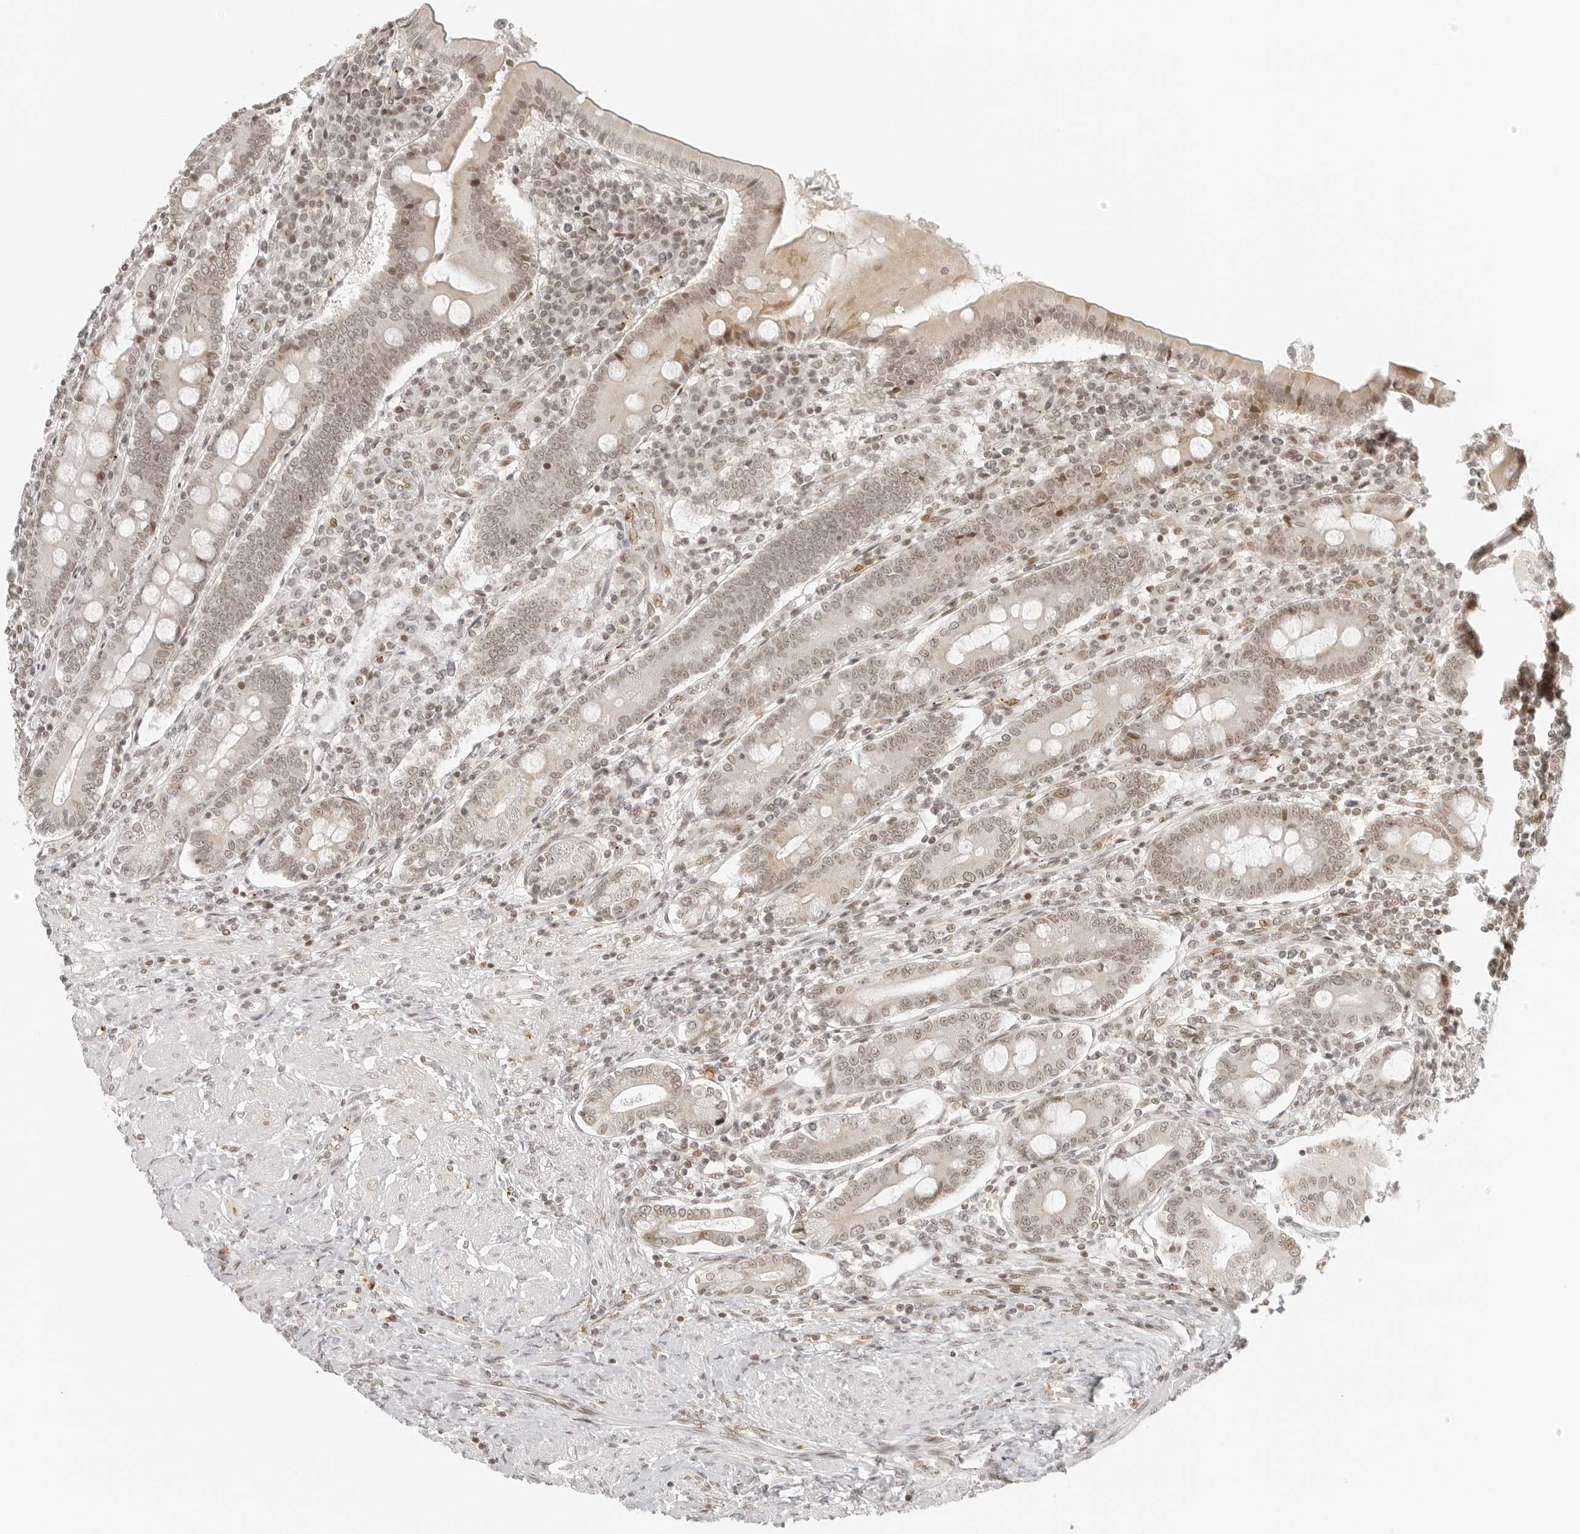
{"staining": {"intensity": "moderate", "quantity": ">75%", "location": "cytoplasmic/membranous,nuclear"}, "tissue": "duodenum", "cell_type": "Glandular cells", "image_type": "normal", "snomed": [{"axis": "morphology", "description": "Normal tissue, NOS"}, {"axis": "morphology", "description": "Adenocarcinoma, NOS"}, {"axis": "topography", "description": "Pancreas"}, {"axis": "topography", "description": "Duodenum"}], "caption": "Duodenum stained with immunohistochemistry reveals moderate cytoplasmic/membranous,nuclear expression in about >75% of glandular cells. Using DAB (brown) and hematoxylin (blue) stains, captured at high magnification using brightfield microscopy.", "gene": "ZNF407", "patient": {"sex": "male", "age": 50}}